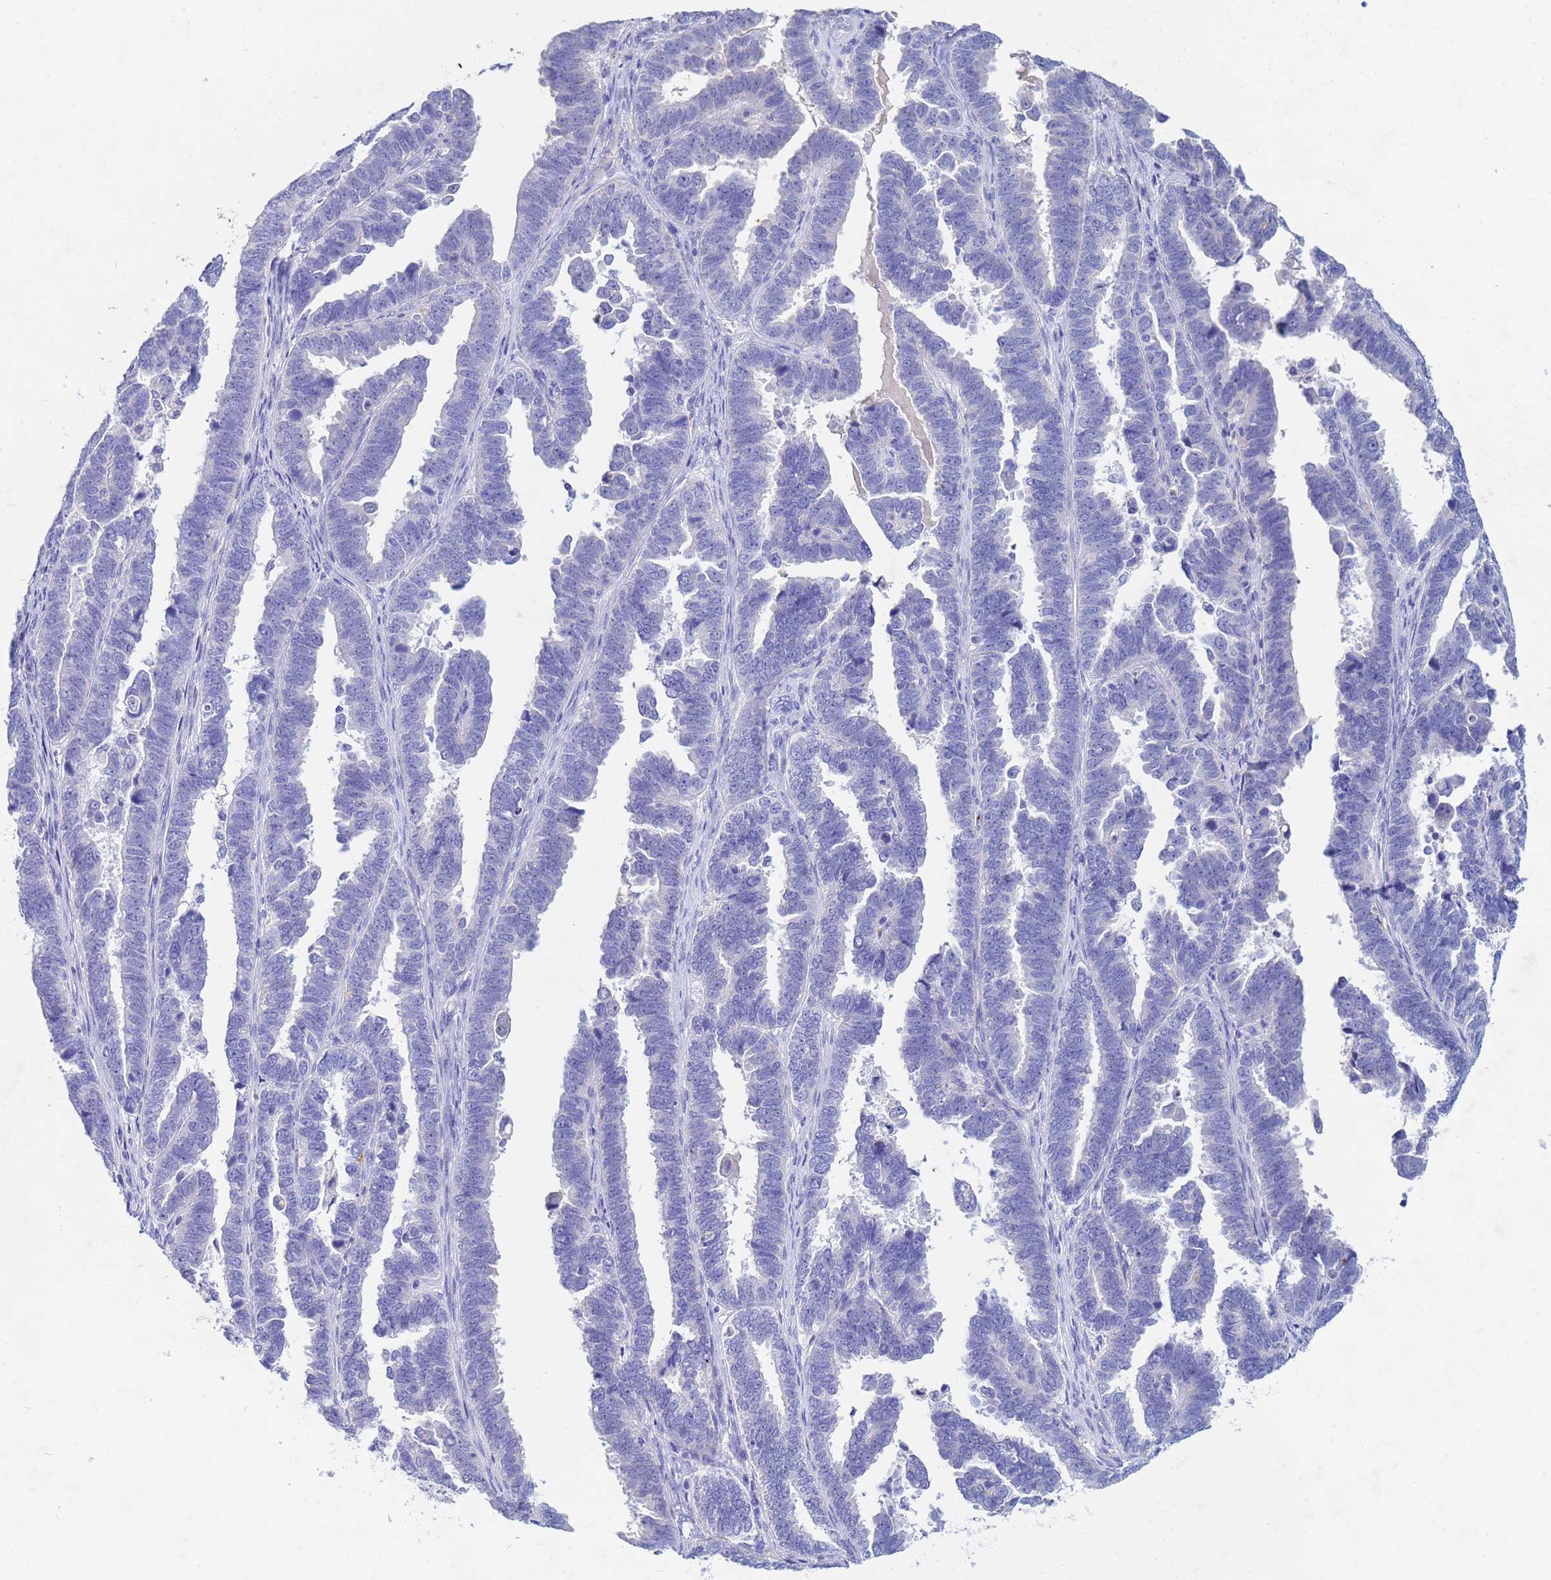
{"staining": {"intensity": "negative", "quantity": "none", "location": "none"}, "tissue": "endometrial cancer", "cell_type": "Tumor cells", "image_type": "cancer", "snomed": [{"axis": "morphology", "description": "Adenocarcinoma, NOS"}, {"axis": "topography", "description": "Endometrium"}], "caption": "The image displays no staining of tumor cells in endometrial cancer (adenocarcinoma).", "gene": "CSTB", "patient": {"sex": "female", "age": 75}}